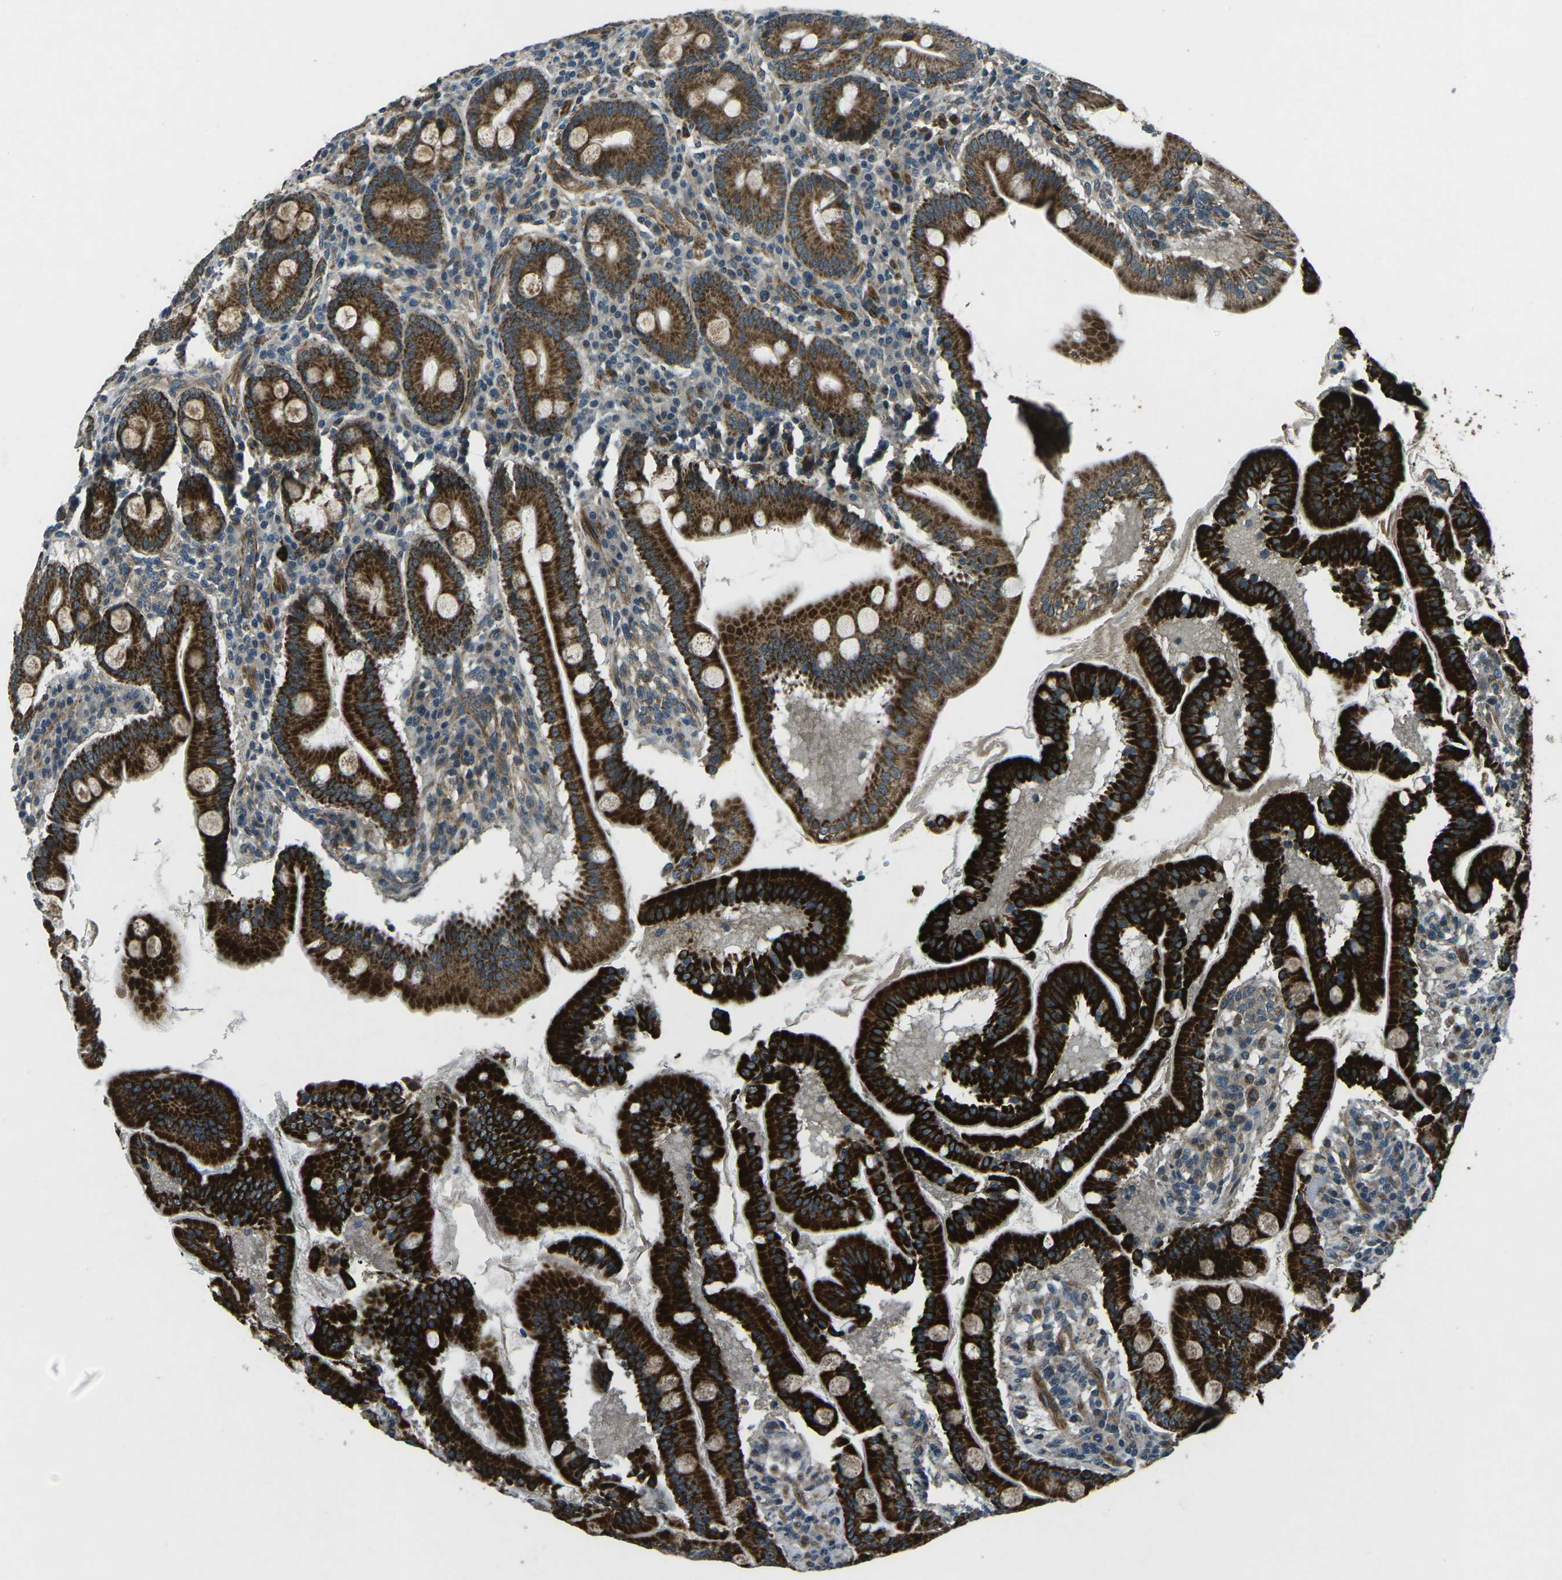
{"staining": {"intensity": "strong", "quantity": ">75%", "location": "cytoplasmic/membranous"}, "tissue": "duodenum", "cell_type": "Glandular cells", "image_type": "normal", "snomed": [{"axis": "morphology", "description": "Normal tissue, NOS"}, {"axis": "topography", "description": "Duodenum"}], "caption": "Strong cytoplasmic/membranous protein positivity is identified in approximately >75% of glandular cells in duodenum. The staining is performed using DAB brown chromogen to label protein expression. The nuclei are counter-stained blue using hematoxylin.", "gene": "AFAP1", "patient": {"sex": "male", "age": 50}}